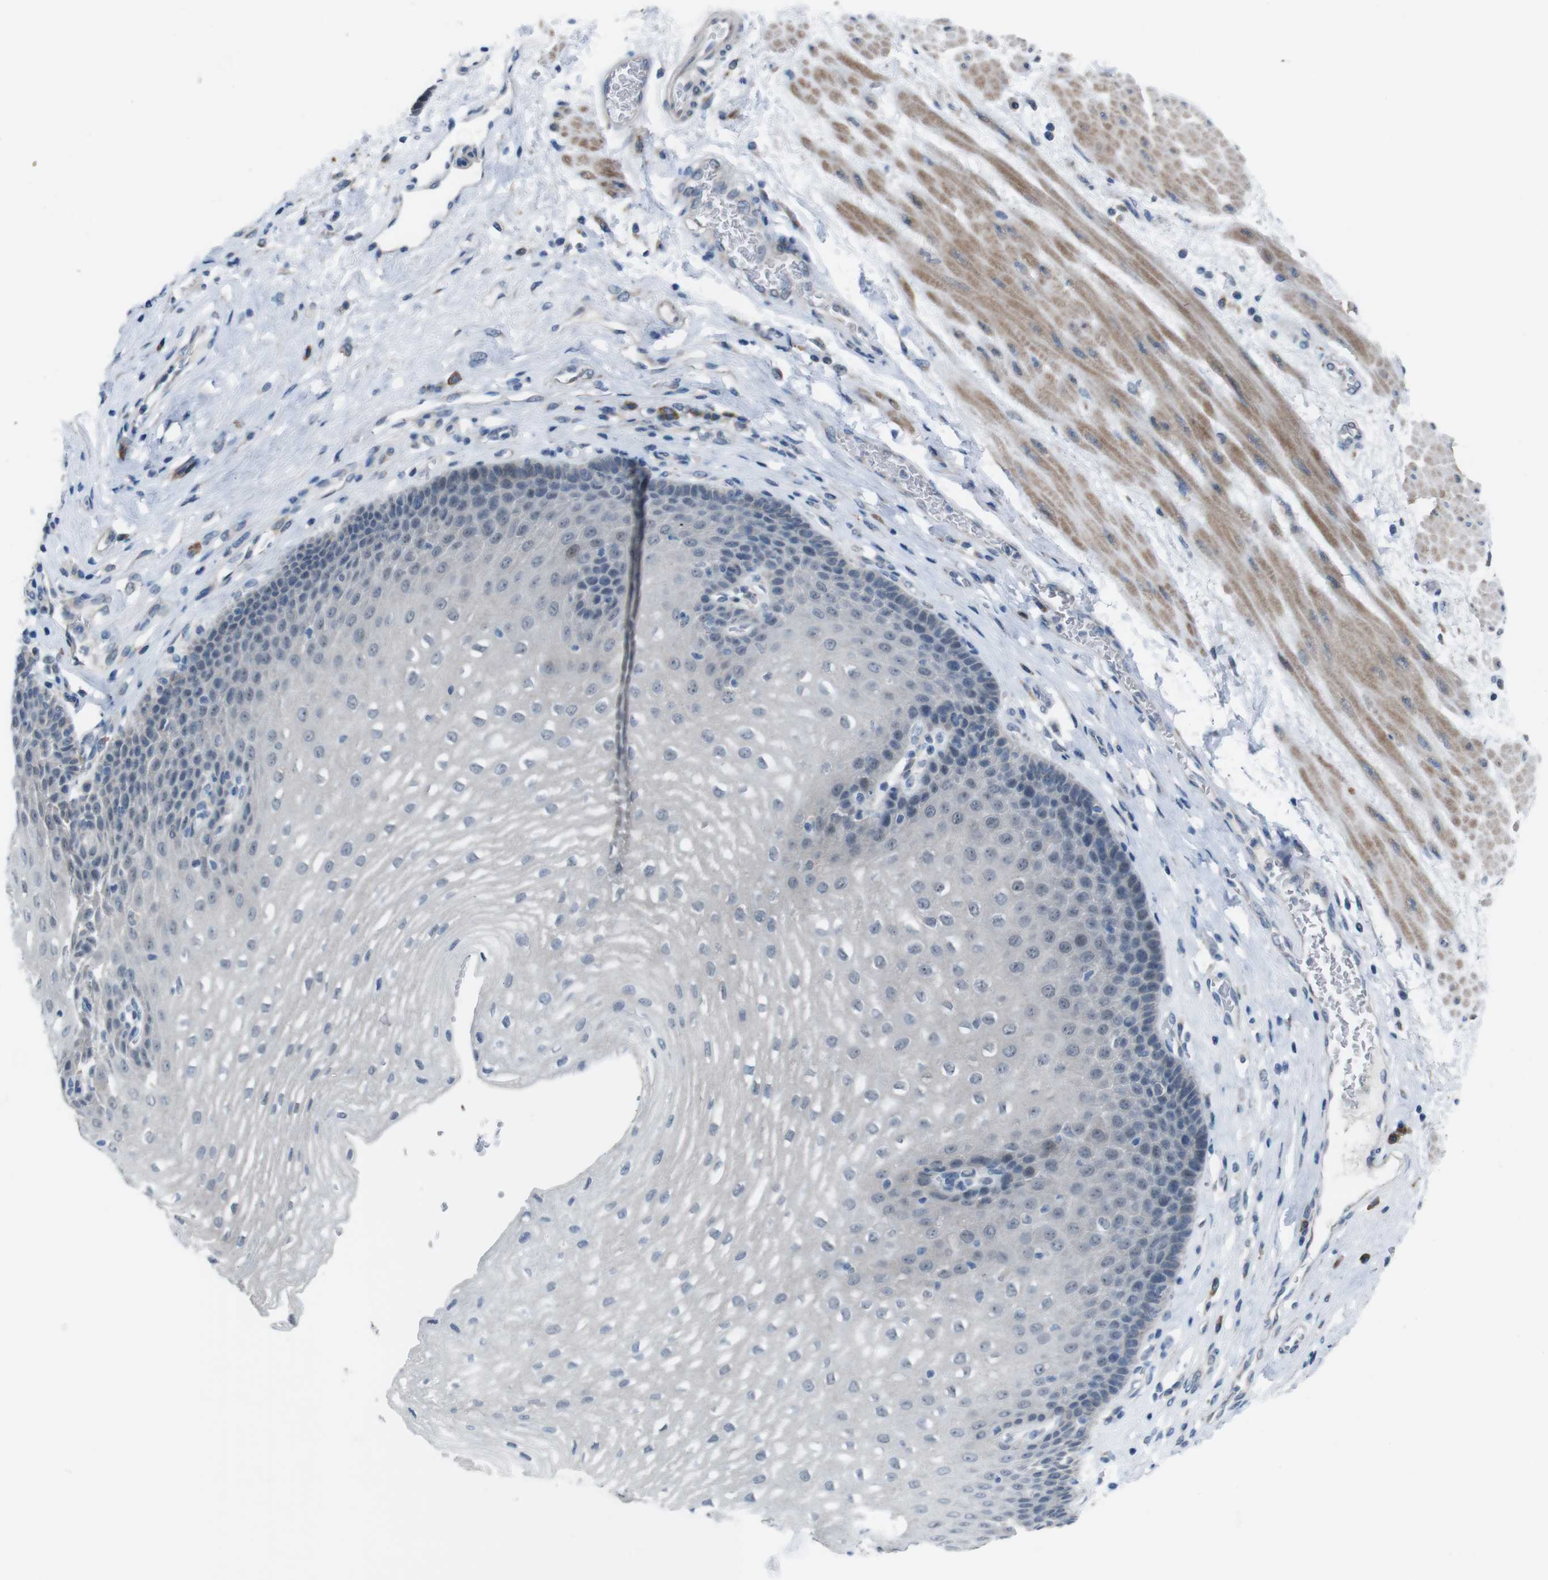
{"staining": {"intensity": "negative", "quantity": "none", "location": "none"}, "tissue": "esophagus", "cell_type": "Squamous epithelial cells", "image_type": "normal", "snomed": [{"axis": "morphology", "description": "Normal tissue, NOS"}, {"axis": "topography", "description": "Esophagus"}], "caption": "Immunohistochemical staining of benign human esophagus reveals no significant expression in squamous epithelial cells. (DAB immunohistochemistry (IHC) with hematoxylin counter stain).", "gene": "CDH22", "patient": {"sex": "male", "age": 48}}